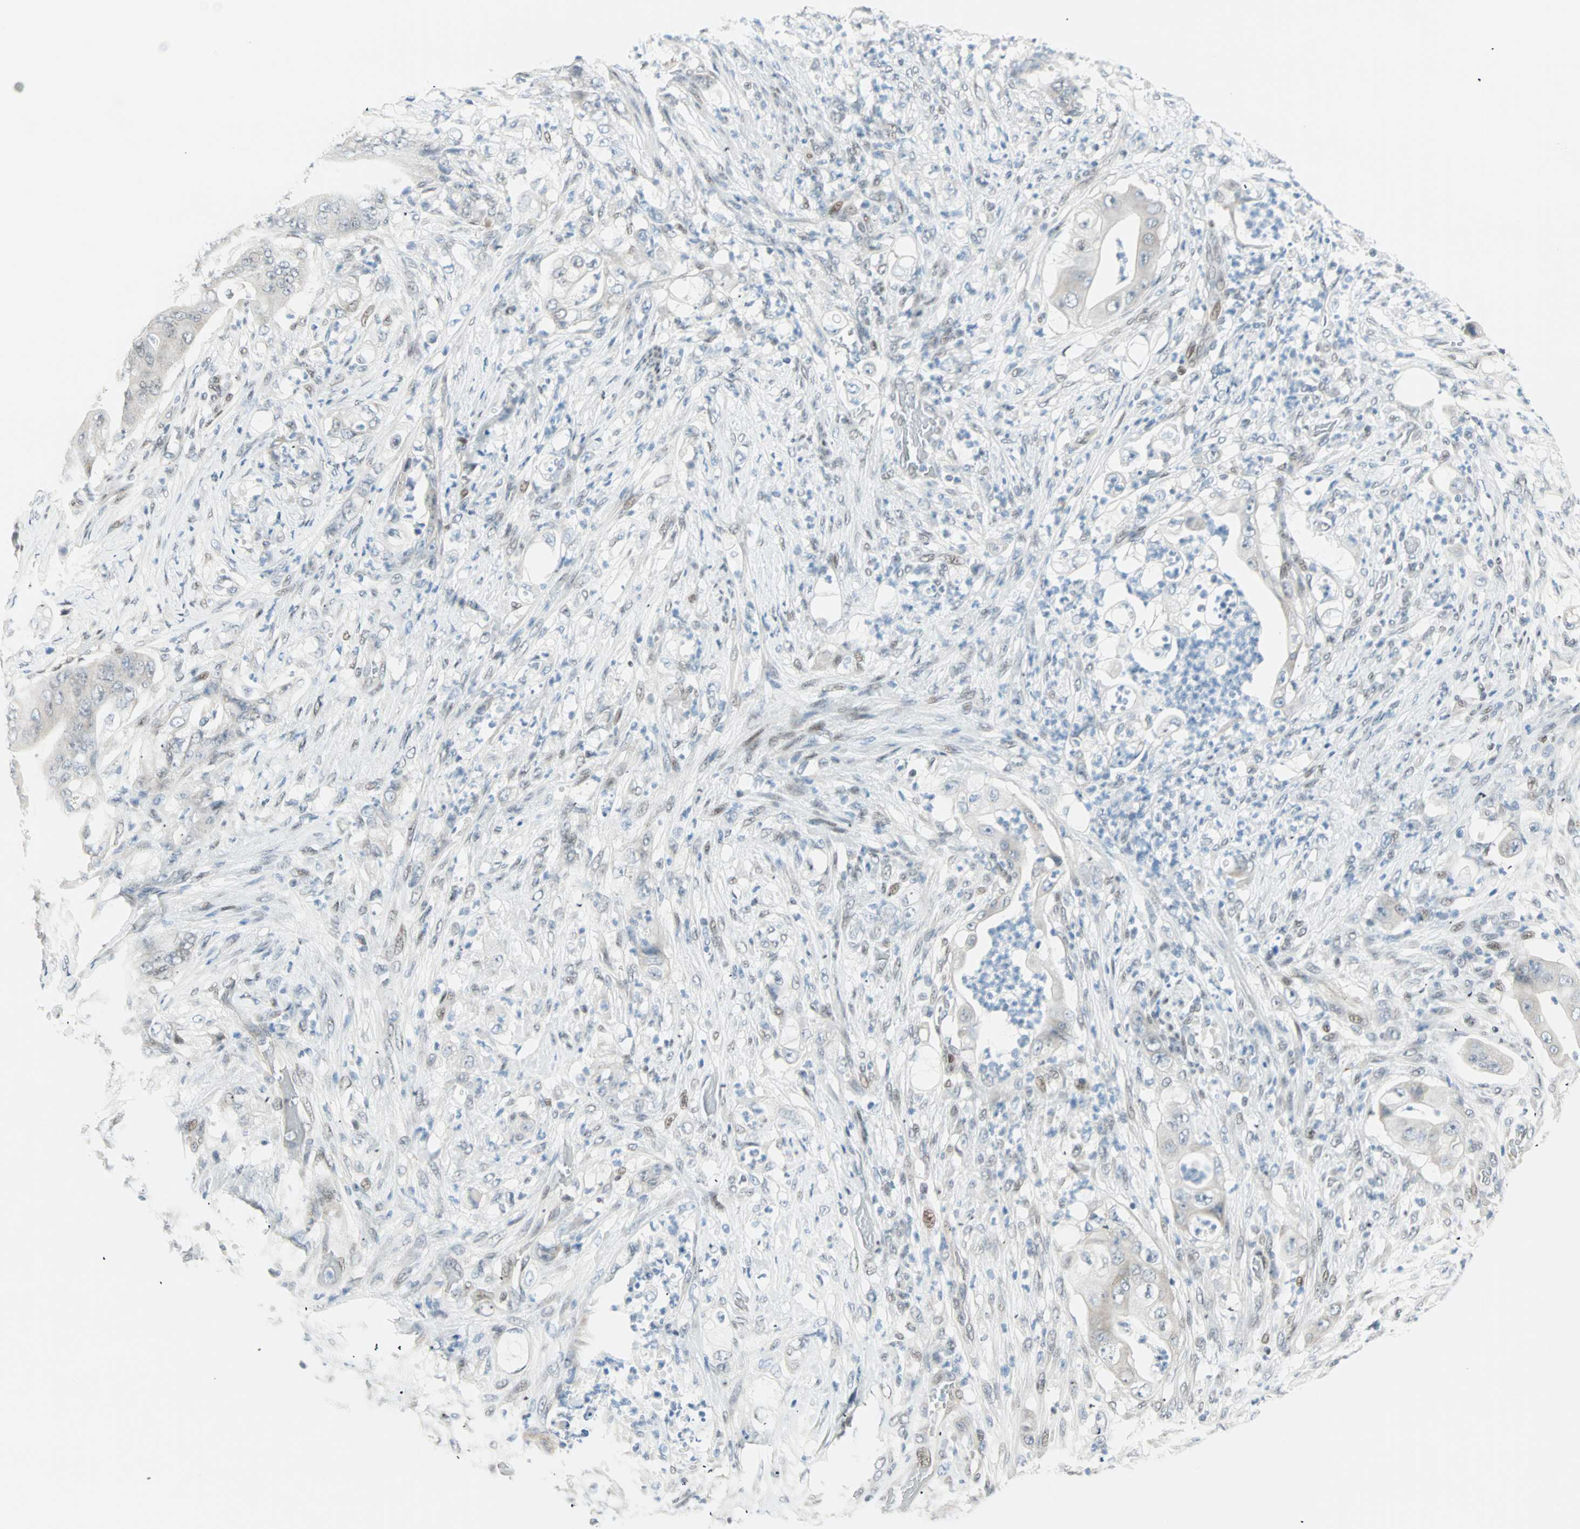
{"staining": {"intensity": "negative", "quantity": "none", "location": "none"}, "tissue": "stomach cancer", "cell_type": "Tumor cells", "image_type": "cancer", "snomed": [{"axis": "morphology", "description": "Adenocarcinoma, NOS"}, {"axis": "topography", "description": "Stomach"}], "caption": "There is no significant expression in tumor cells of stomach cancer (adenocarcinoma).", "gene": "PKNOX1", "patient": {"sex": "female", "age": 73}}